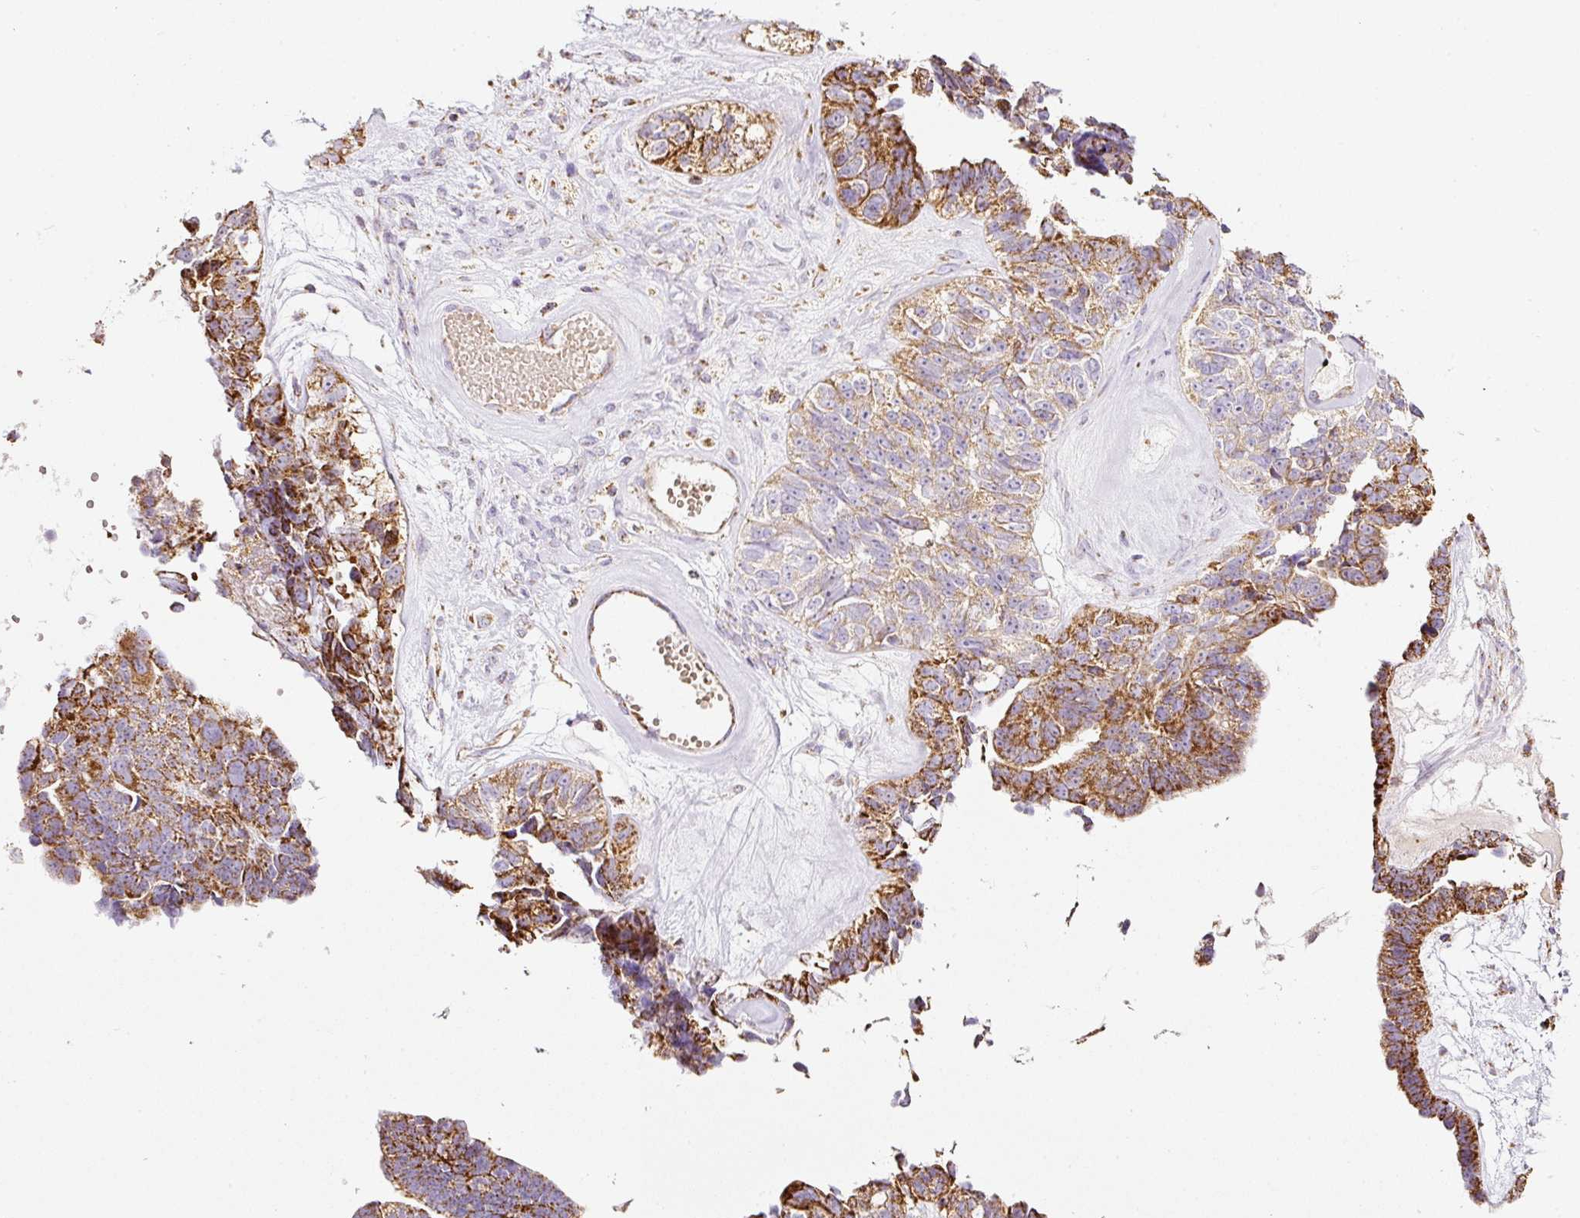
{"staining": {"intensity": "moderate", "quantity": ">75%", "location": "cytoplasmic/membranous"}, "tissue": "ovarian cancer", "cell_type": "Tumor cells", "image_type": "cancer", "snomed": [{"axis": "morphology", "description": "Cystadenocarcinoma, serous, NOS"}, {"axis": "topography", "description": "Ovary"}], "caption": "Immunohistochemistry (DAB) staining of human ovarian cancer demonstrates moderate cytoplasmic/membranous protein staining in about >75% of tumor cells.", "gene": "SDHA", "patient": {"sex": "female", "age": 79}}